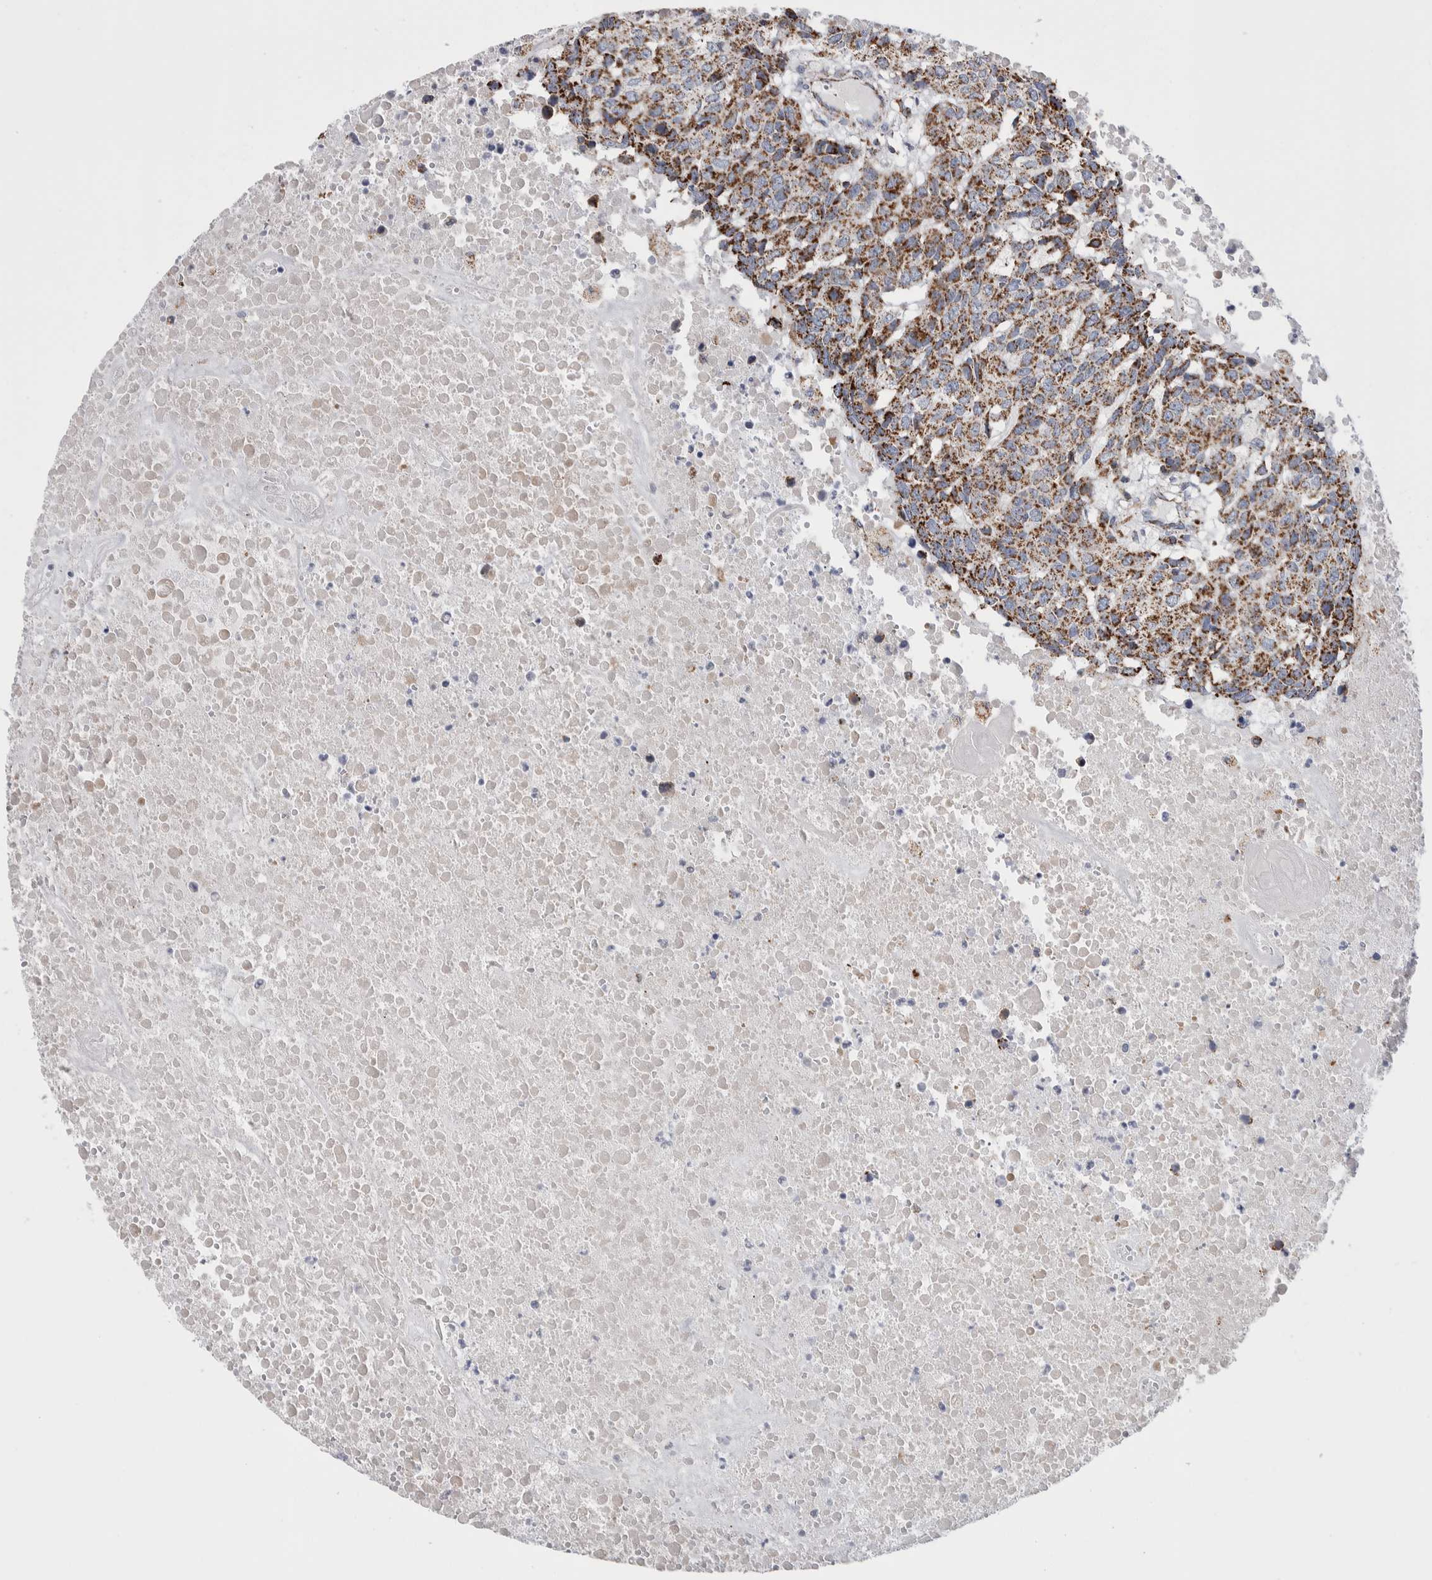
{"staining": {"intensity": "moderate", "quantity": ">75%", "location": "cytoplasmic/membranous"}, "tissue": "head and neck cancer", "cell_type": "Tumor cells", "image_type": "cancer", "snomed": [{"axis": "morphology", "description": "Squamous cell carcinoma, NOS"}, {"axis": "topography", "description": "Head-Neck"}], "caption": "Squamous cell carcinoma (head and neck) was stained to show a protein in brown. There is medium levels of moderate cytoplasmic/membranous positivity in approximately >75% of tumor cells.", "gene": "ETFA", "patient": {"sex": "male", "age": 66}}